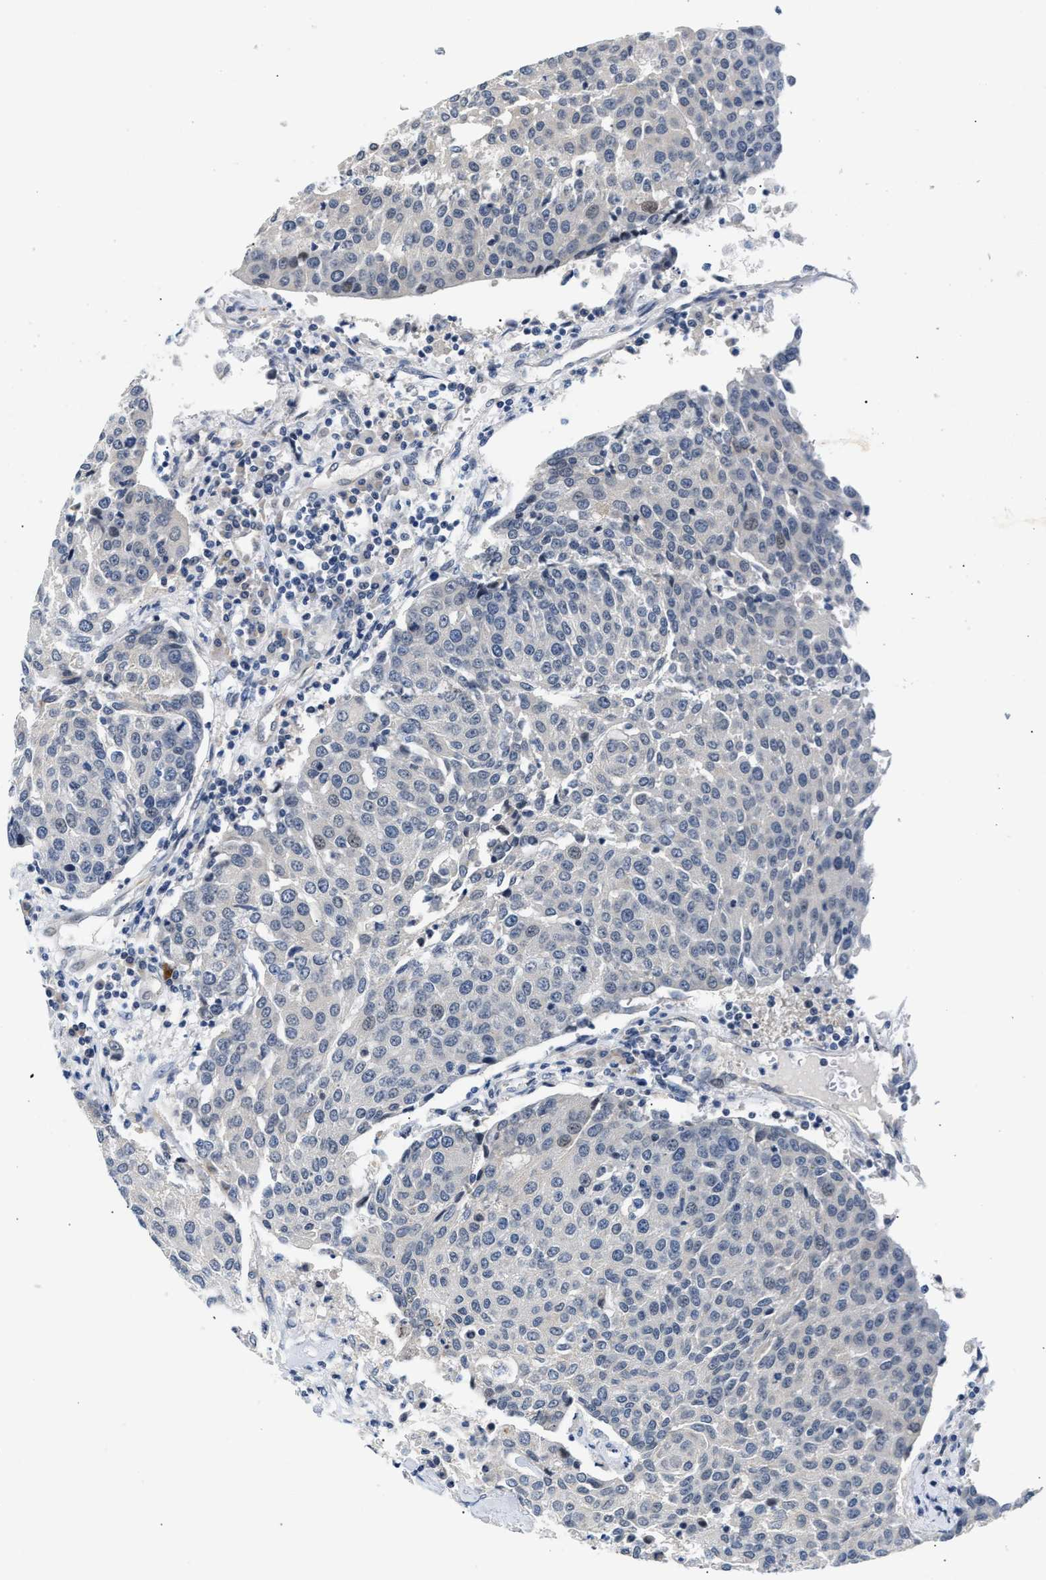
{"staining": {"intensity": "weak", "quantity": "<25%", "location": "nuclear"}, "tissue": "urothelial cancer", "cell_type": "Tumor cells", "image_type": "cancer", "snomed": [{"axis": "morphology", "description": "Urothelial carcinoma, High grade"}, {"axis": "topography", "description": "Urinary bladder"}], "caption": "The micrograph exhibits no staining of tumor cells in urothelial cancer.", "gene": "PPM1H", "patient": {"sex": "female", "age": 85}}